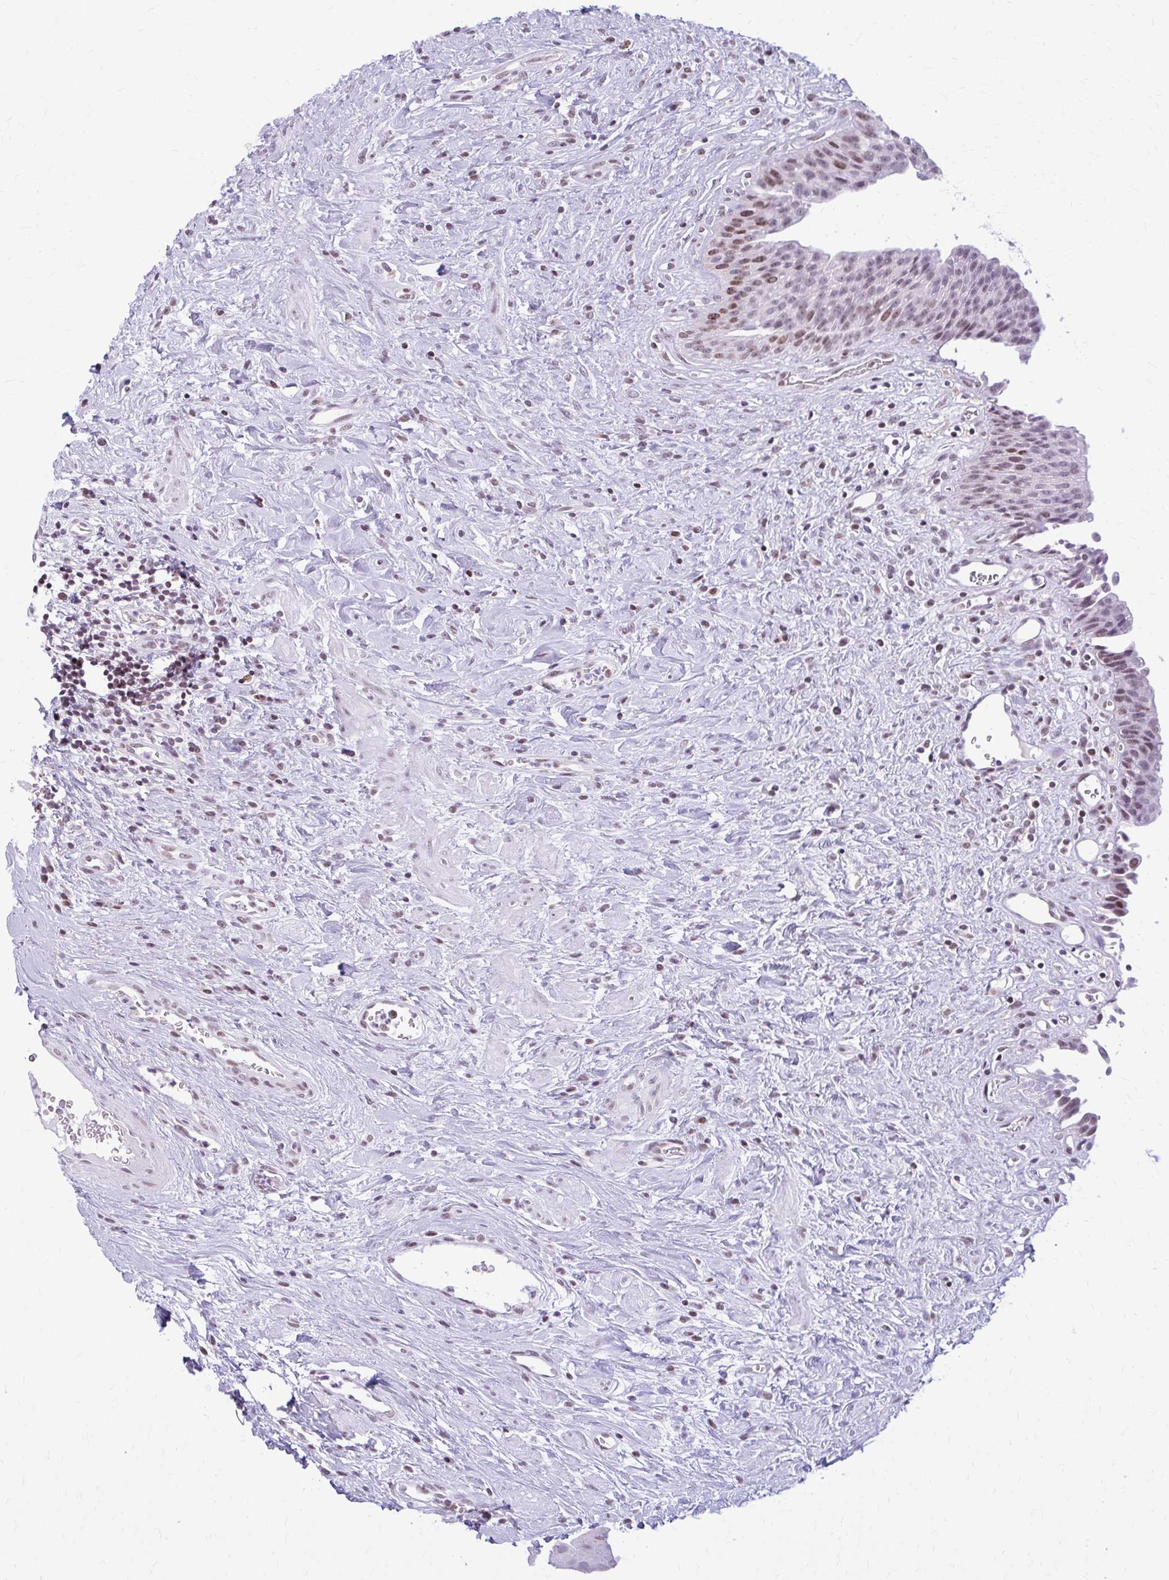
{"staining": {"intensity": "moderate", "quantity": "25%-75%", "location": "nuclear"}, "tissue": "urinary bladder", "cell_type": "Urothelial cells", "image_type": "normal", "snomed": [{"axis": "morphology", "description": "Normal tissue, NOS"}, {"axis": "topography", "description": "Urinary bladder"}], "caption": "A histopathology image showing moderate nuclear positivity in approximately 25%-75% of urothelial cells in unremarkable urinary bladder, as visualized by brown immunohistochemical staining.", "gene": "PABIR1", "patient": {"sex": "female", "age": 56}}